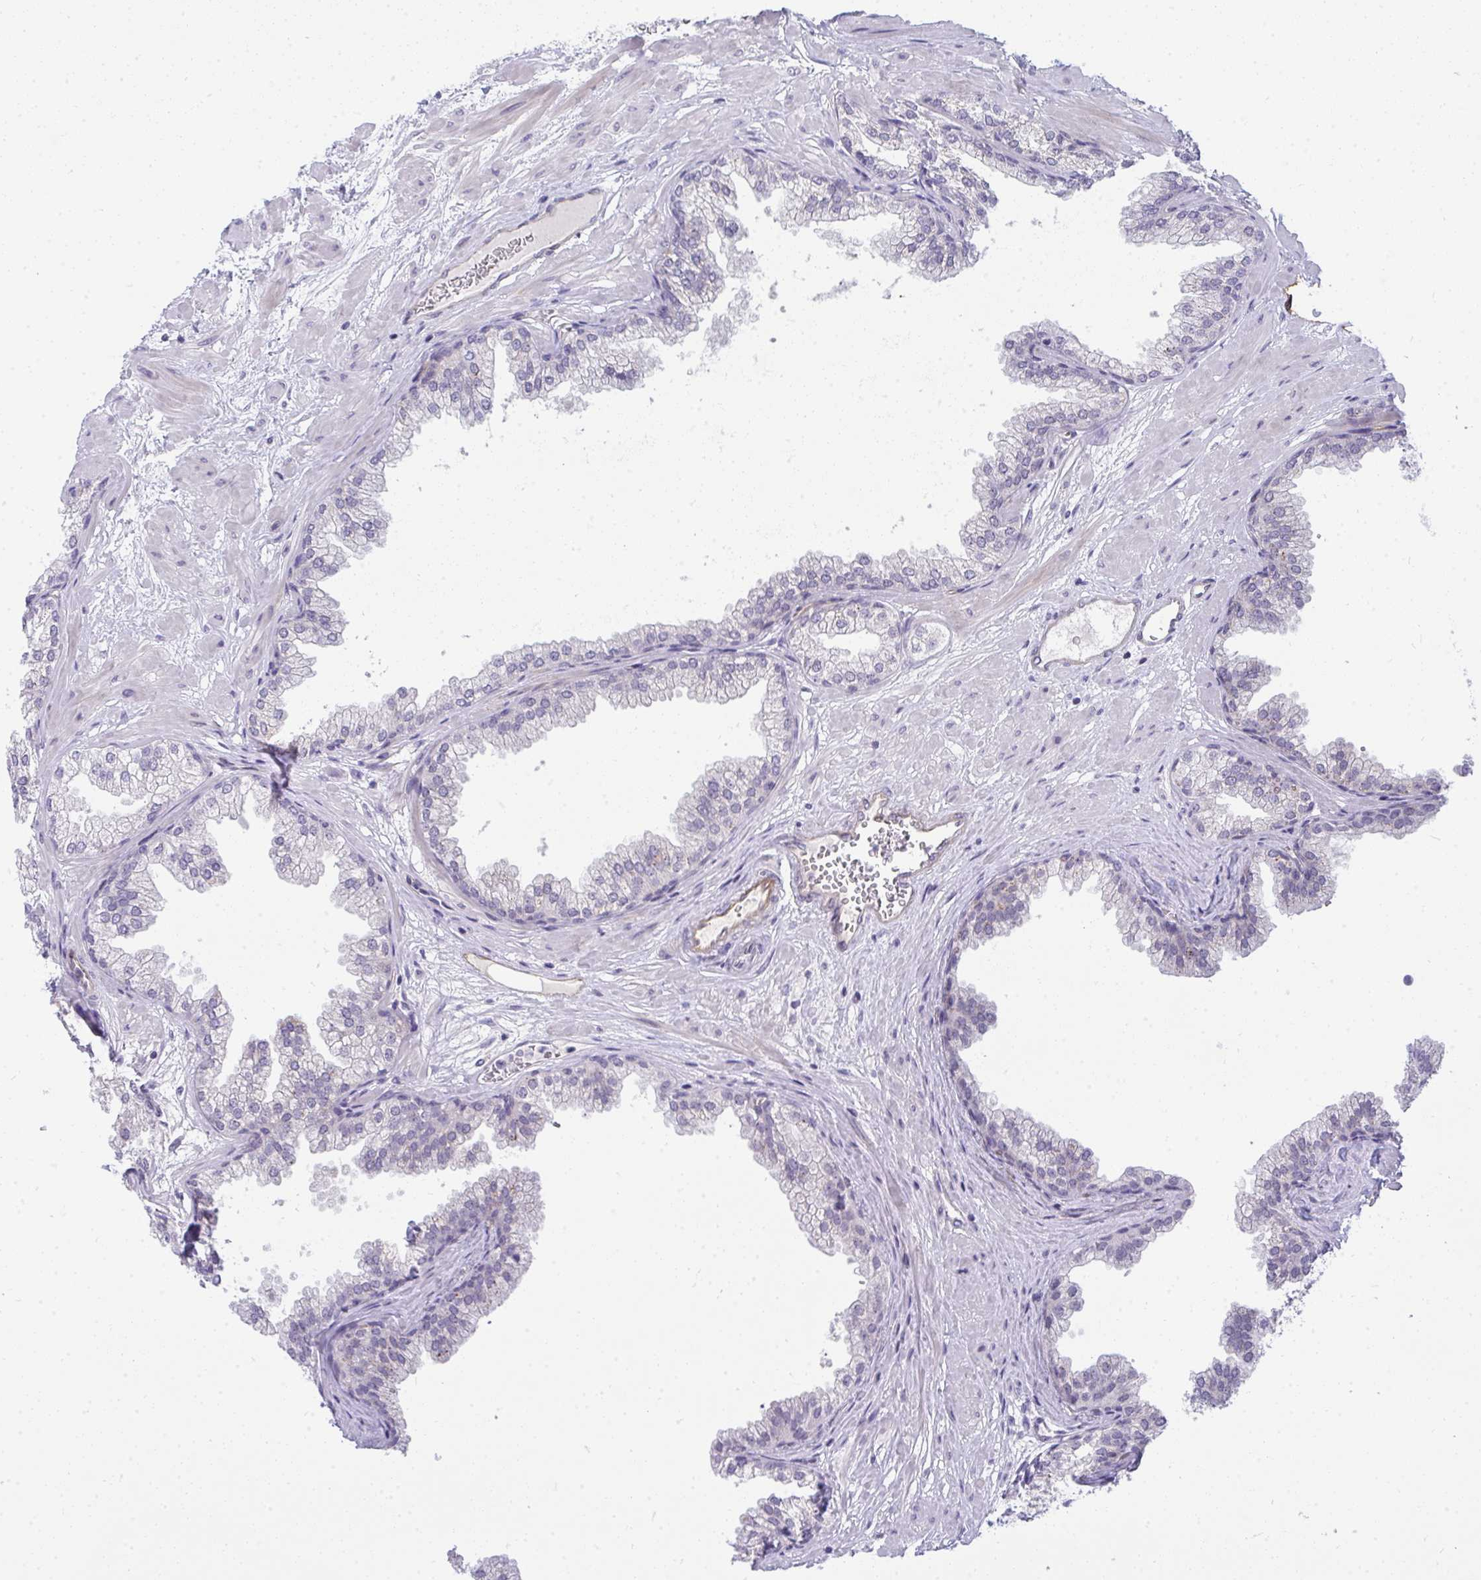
{"staining": {"intensity": "negative", "quantity": "none", "location": "none"}, "tissue": "prostate", "cell_type": "Glandular cells", "image_type": "normal", "snomed": [{"axis": "morphology", "description": "Normal tissue, NOS"}, {"axis": "topography", "description": "Prostate"}], "caption": "Glandular cells show no significant expression in normal prostate. Nuclei are stained in blue.", "gene": "TMEM82", "patient": {"sex": "male", "age": 37}}